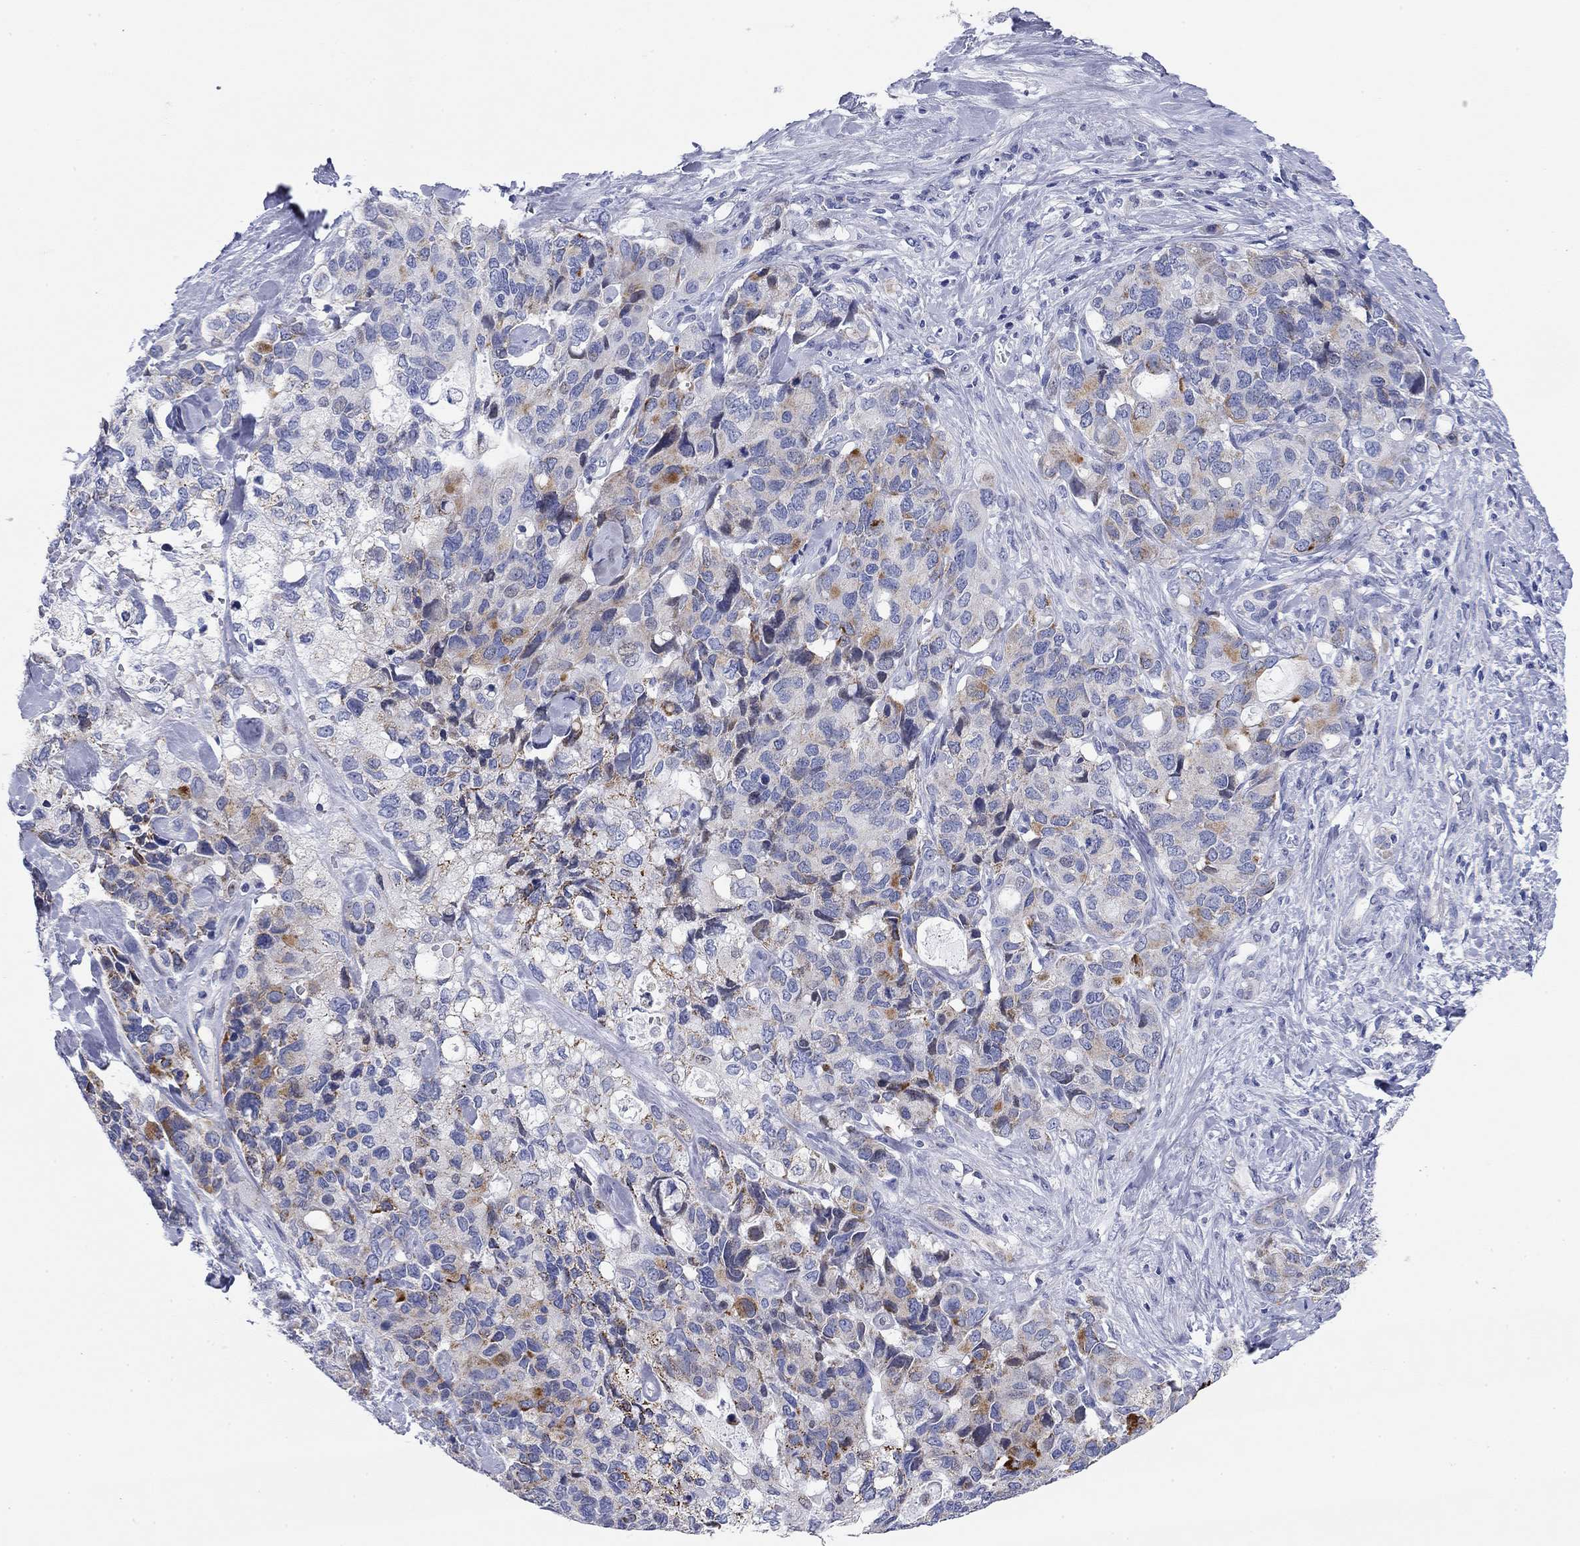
{"staining": {"intensity": "strong", "quantity": "25%-75%", "location": "cytoplasmic/membranous"}, "tissue": "pancreatic cancer", "cell_type": "Tumor cells", "image_type": "cancer", "snomed": [{"axis": "morphology", "description": "Adenocarcinoma, NOS"}, {"axis": "topography", "description": "Pancreas"}], "caption": "Protein positivity by immunohistochemistry shows strong cytoplasmic/membranous positivity in about 25%-75% of tumor cells in adenocarcinoma (pancreatic). (DAB IHC with brightfield microscopy, high magnification).", "gene": "CHI3L2", "patient": {"sex": "female", "age": 56}}